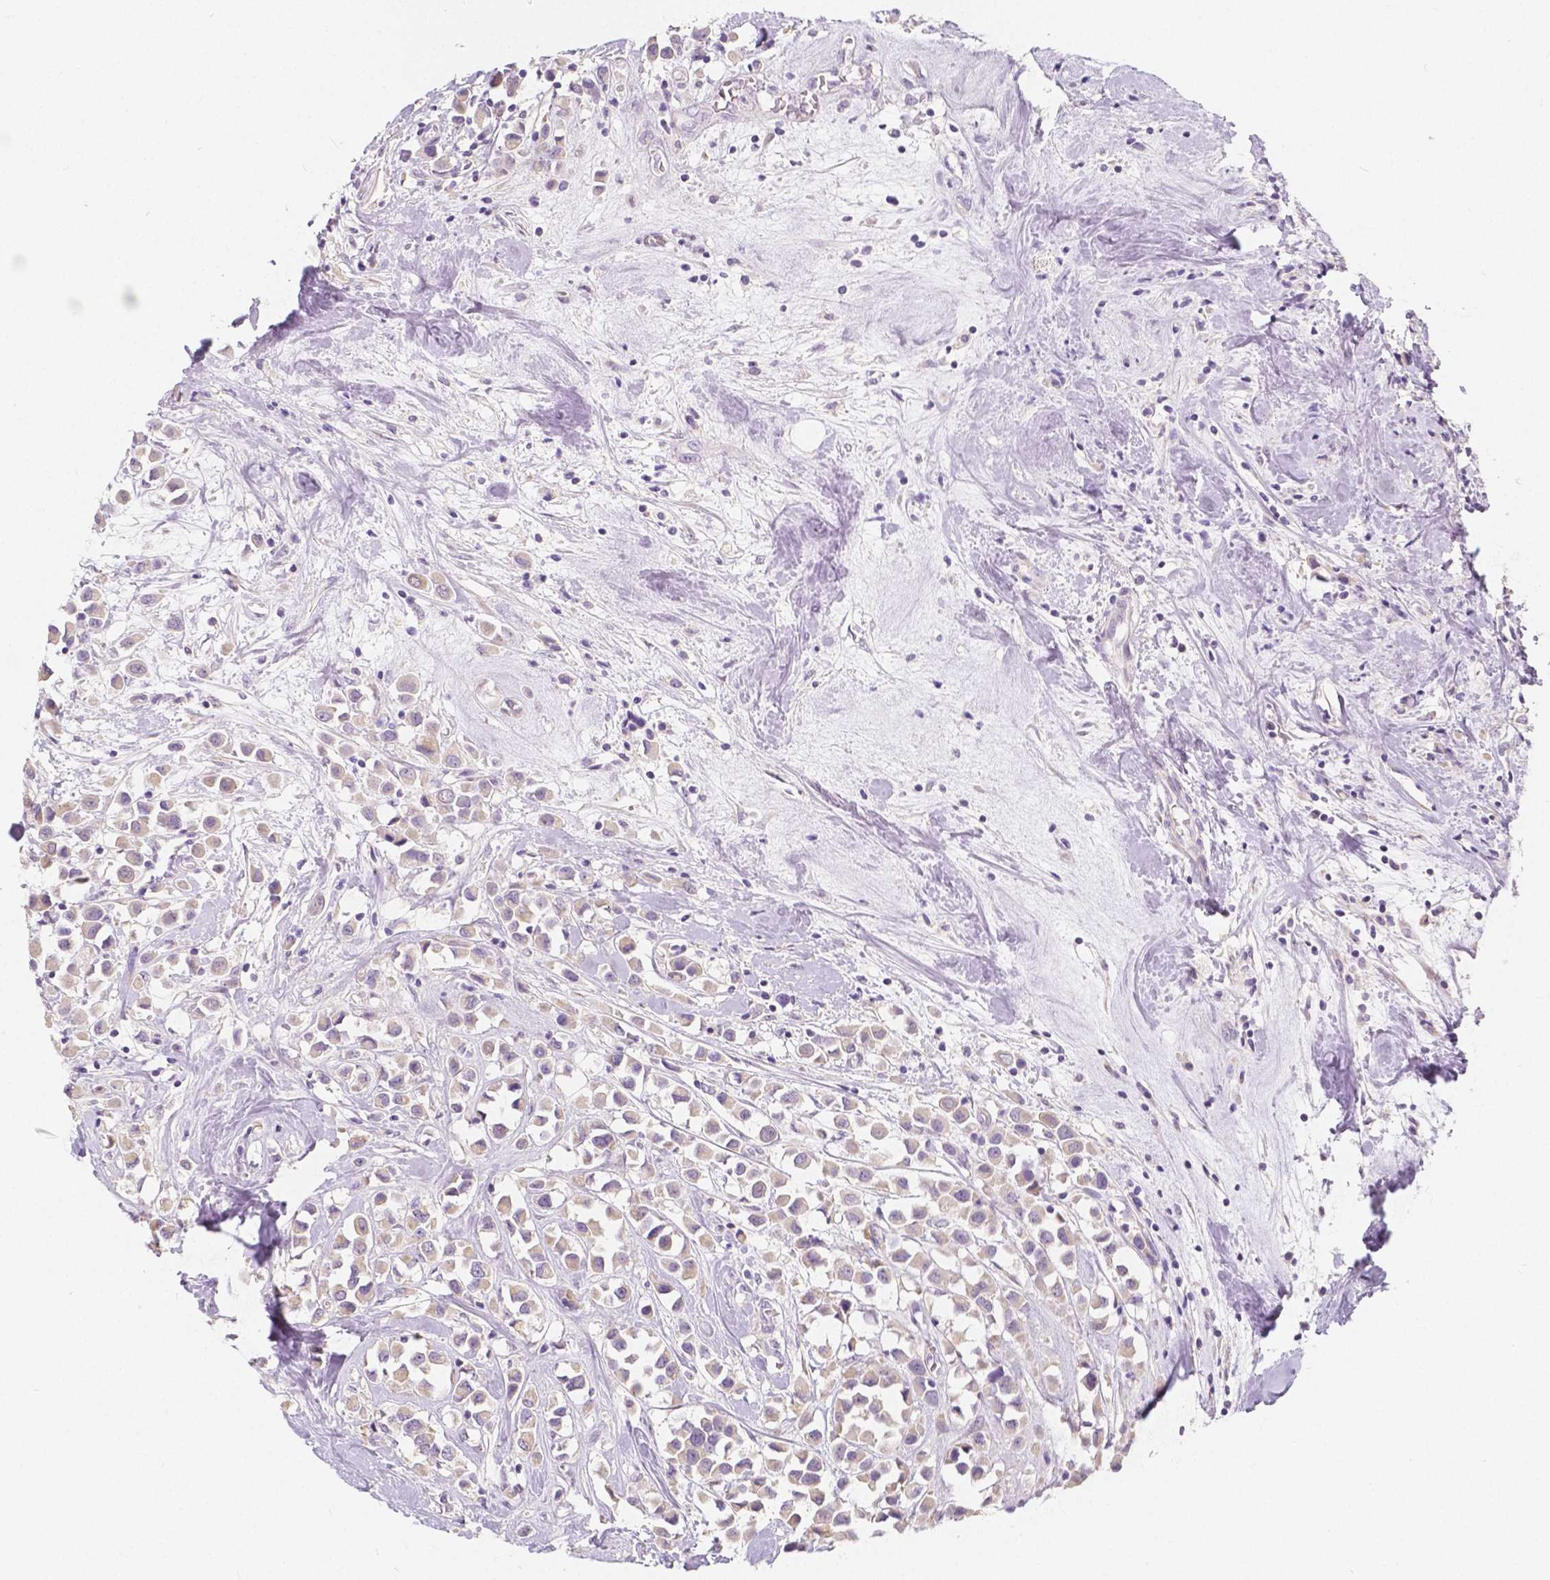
{"staining": {"intensity": "weak", "quantity": "<25%", "location": "cytoplasmic/membranous"}, "tissue": "breast cancer", "cell_type": "Tumor cells", "image_type": "cancer", "snomed": [{"axis": "morphology", "description": "Duct carcinoma"}, {"axis": "topography", "description": "Breast"}], "caption": "Immunohistochemical staining of human breast cancer (invasive ductal carcinoma) reveals no significant positivity in tumor cells. (IHC, brightfield microscopy, high magnification).", "gene": "RNF186", "patient": {"sex": "female", "age": 61}}